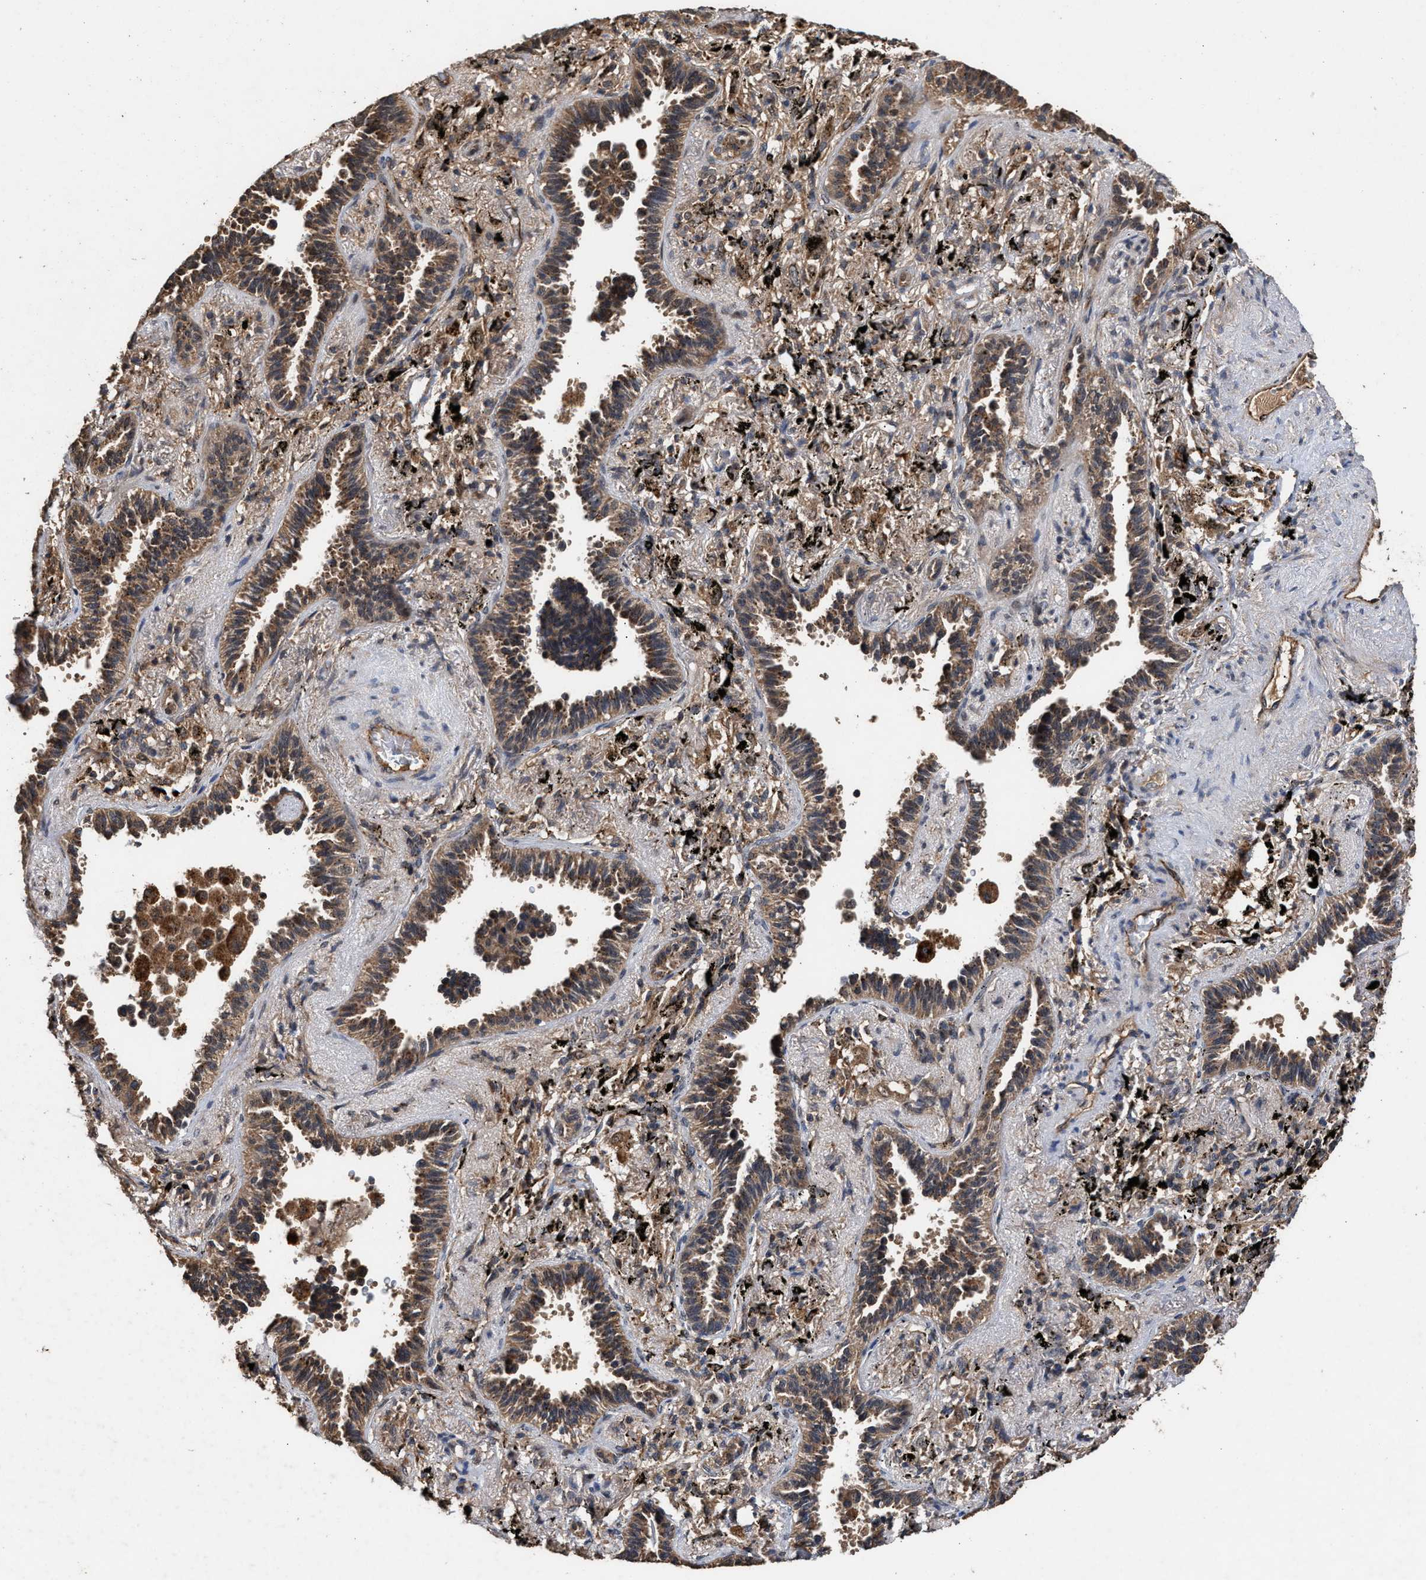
{"staining": {"intensity": "moderate", "quantity": ">75%", "location": "cytoplasmic/membranous"}, "tissue": "lung cancer", "cell_type": "Tumor cells", "image_type": "cancer", "snomed": [{"axis": "morphology", "description": "Adenocarcinoma, NOS"}, {"axis": "topography", "description": "Lung"}], "caption": "Immunohistochemistry (IHC) staining of lung cancer, which shows medium levels of moderate cytoplasmic/membranous positivity in about >75% of tumor cells indicating moderate cytoplasmic/membranous protein positivity. The staining was performed using DAB (3,3'-diaminobenzidine) (brown) for protein detection and nuclei were counterstained in hematoxylin (blue).", "gene": "ZNHIT6", "patient": {"sex": "male", "age": 59}}